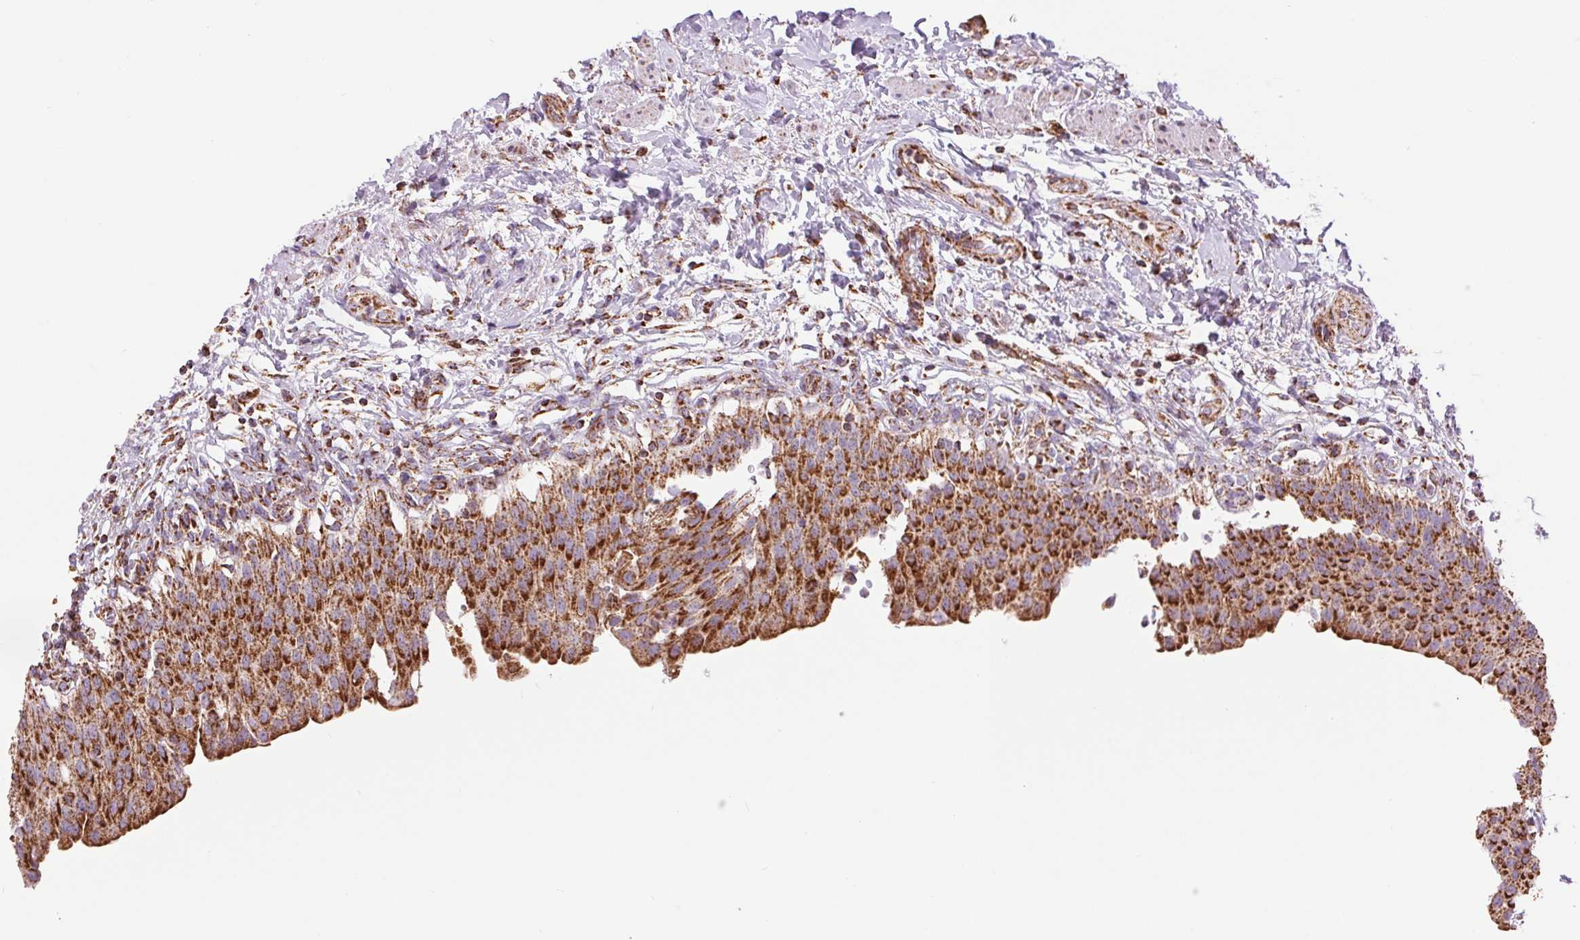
{"staining": {"intensity": "strong", "quantity": ">75%", "location": "cytoplasmic/membranous"}, "tissue": "urinary bladder", "cell_type": "Urothelial cells", "image_type": "normal", "snomed": [{"axis": "morphology", "description": "Normal tissue, NOS"}, {"axis": "topography", "description": "Urinary bladder"}, {"axis": "topography", "description": "Peripheral nerve tissue"}], "caption": "Benign urinary bladder exhibits strong cytoplasmic/membranous positivity in approximately >75% of urothelial cells.", "gene": "ATP5PB", "patient": {"sex": "female", "age": 60}}